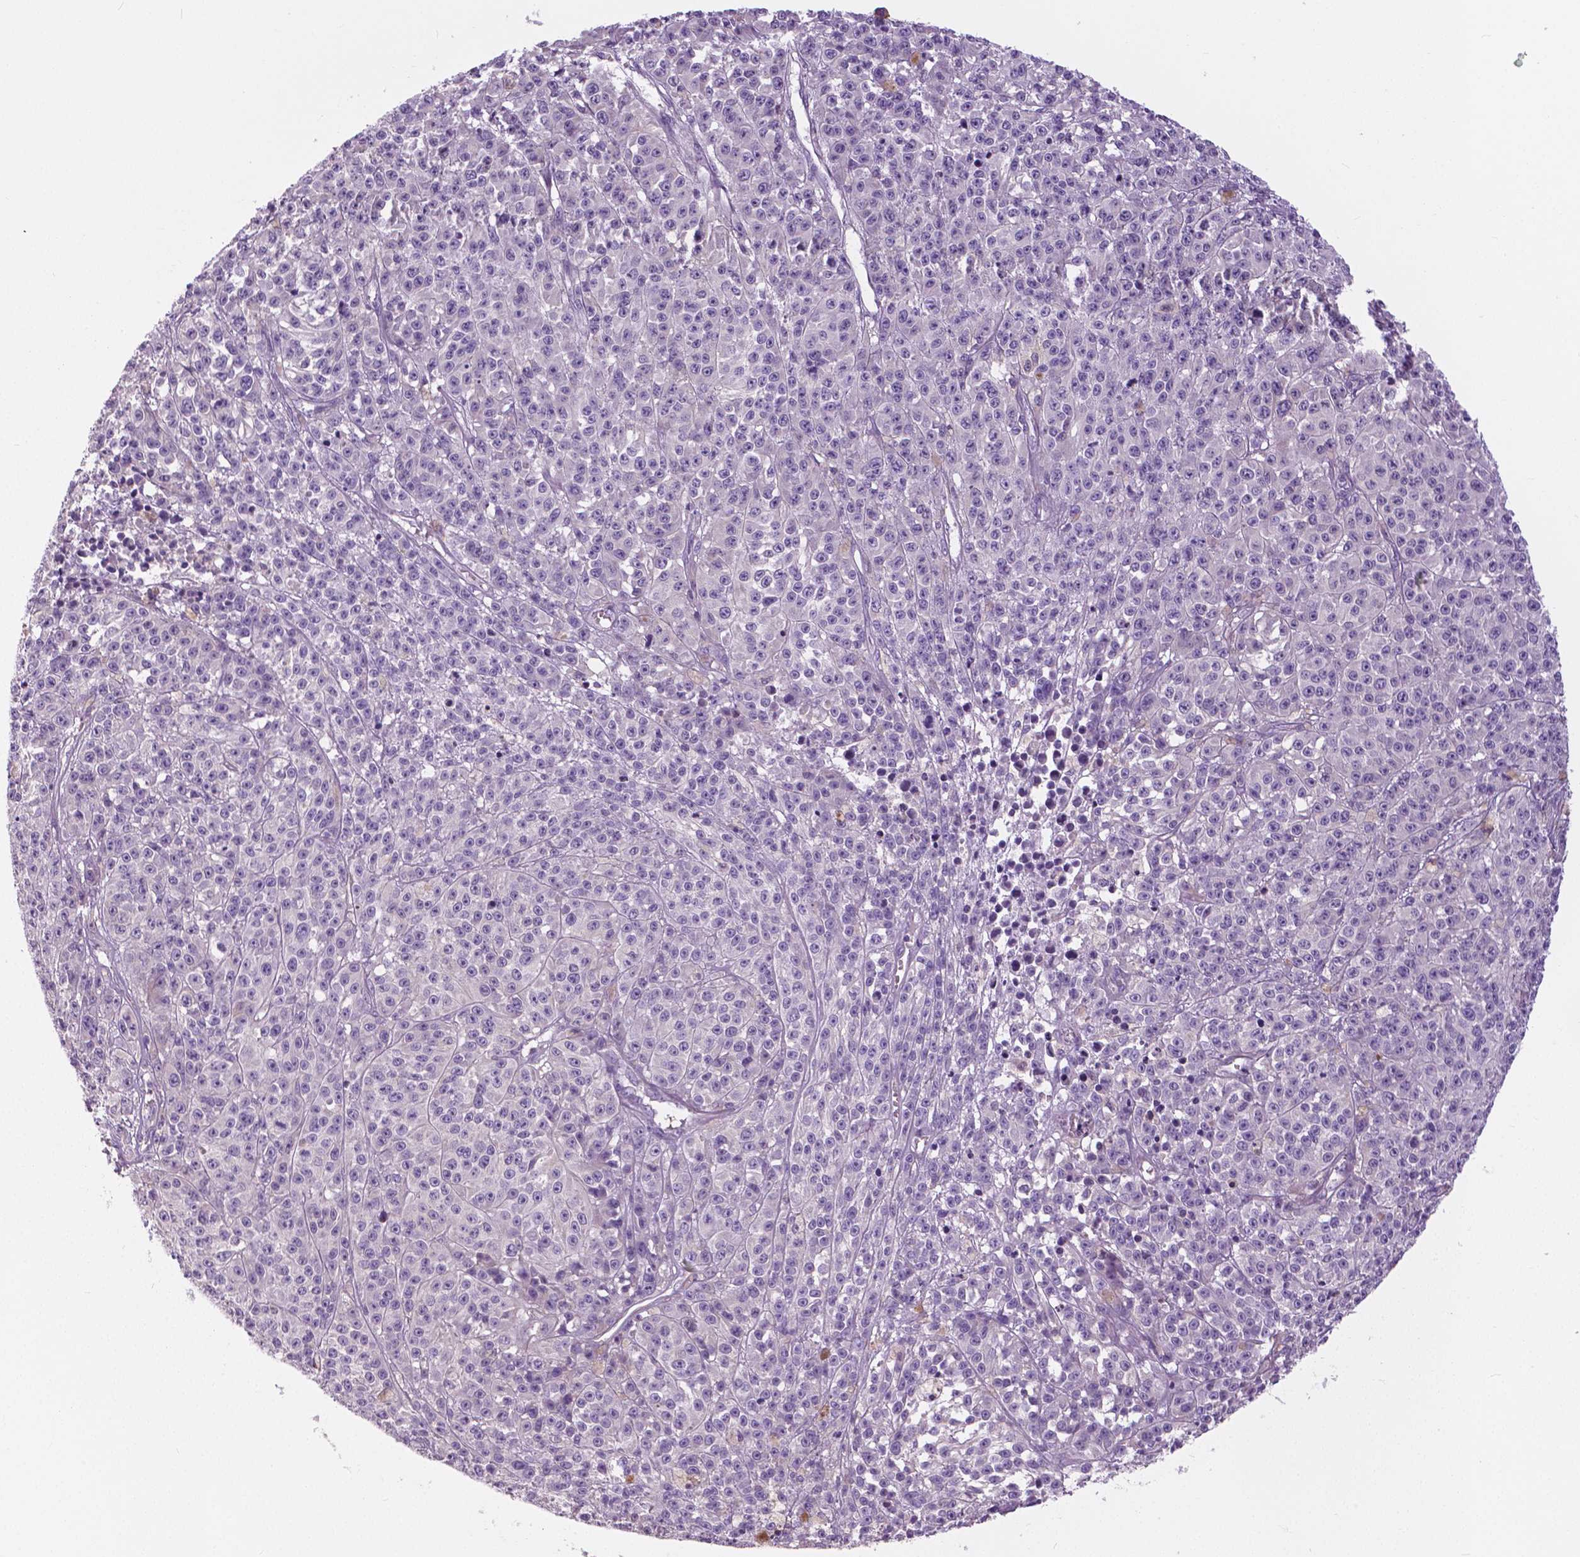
{"staining": {"intensity": "negative", "quantity": "none", "location": "none"}, "tissue": "melanoma", "cell_type": "Tumor cells", "image_type": "cancer", "snomed": [{"axis": "morphology", "description": "Malignant melanoma, NOS"}, {"axis": "topography", "description": "Skin"}], "caption": "High power microscopy histopathology image of an immunohistochemistry photomicrograph of malignant melanoma, revealing no significant positivity in tumor cells.", "gene": "SERPINI1", "patient": {"sex": "female", "age": 58}}